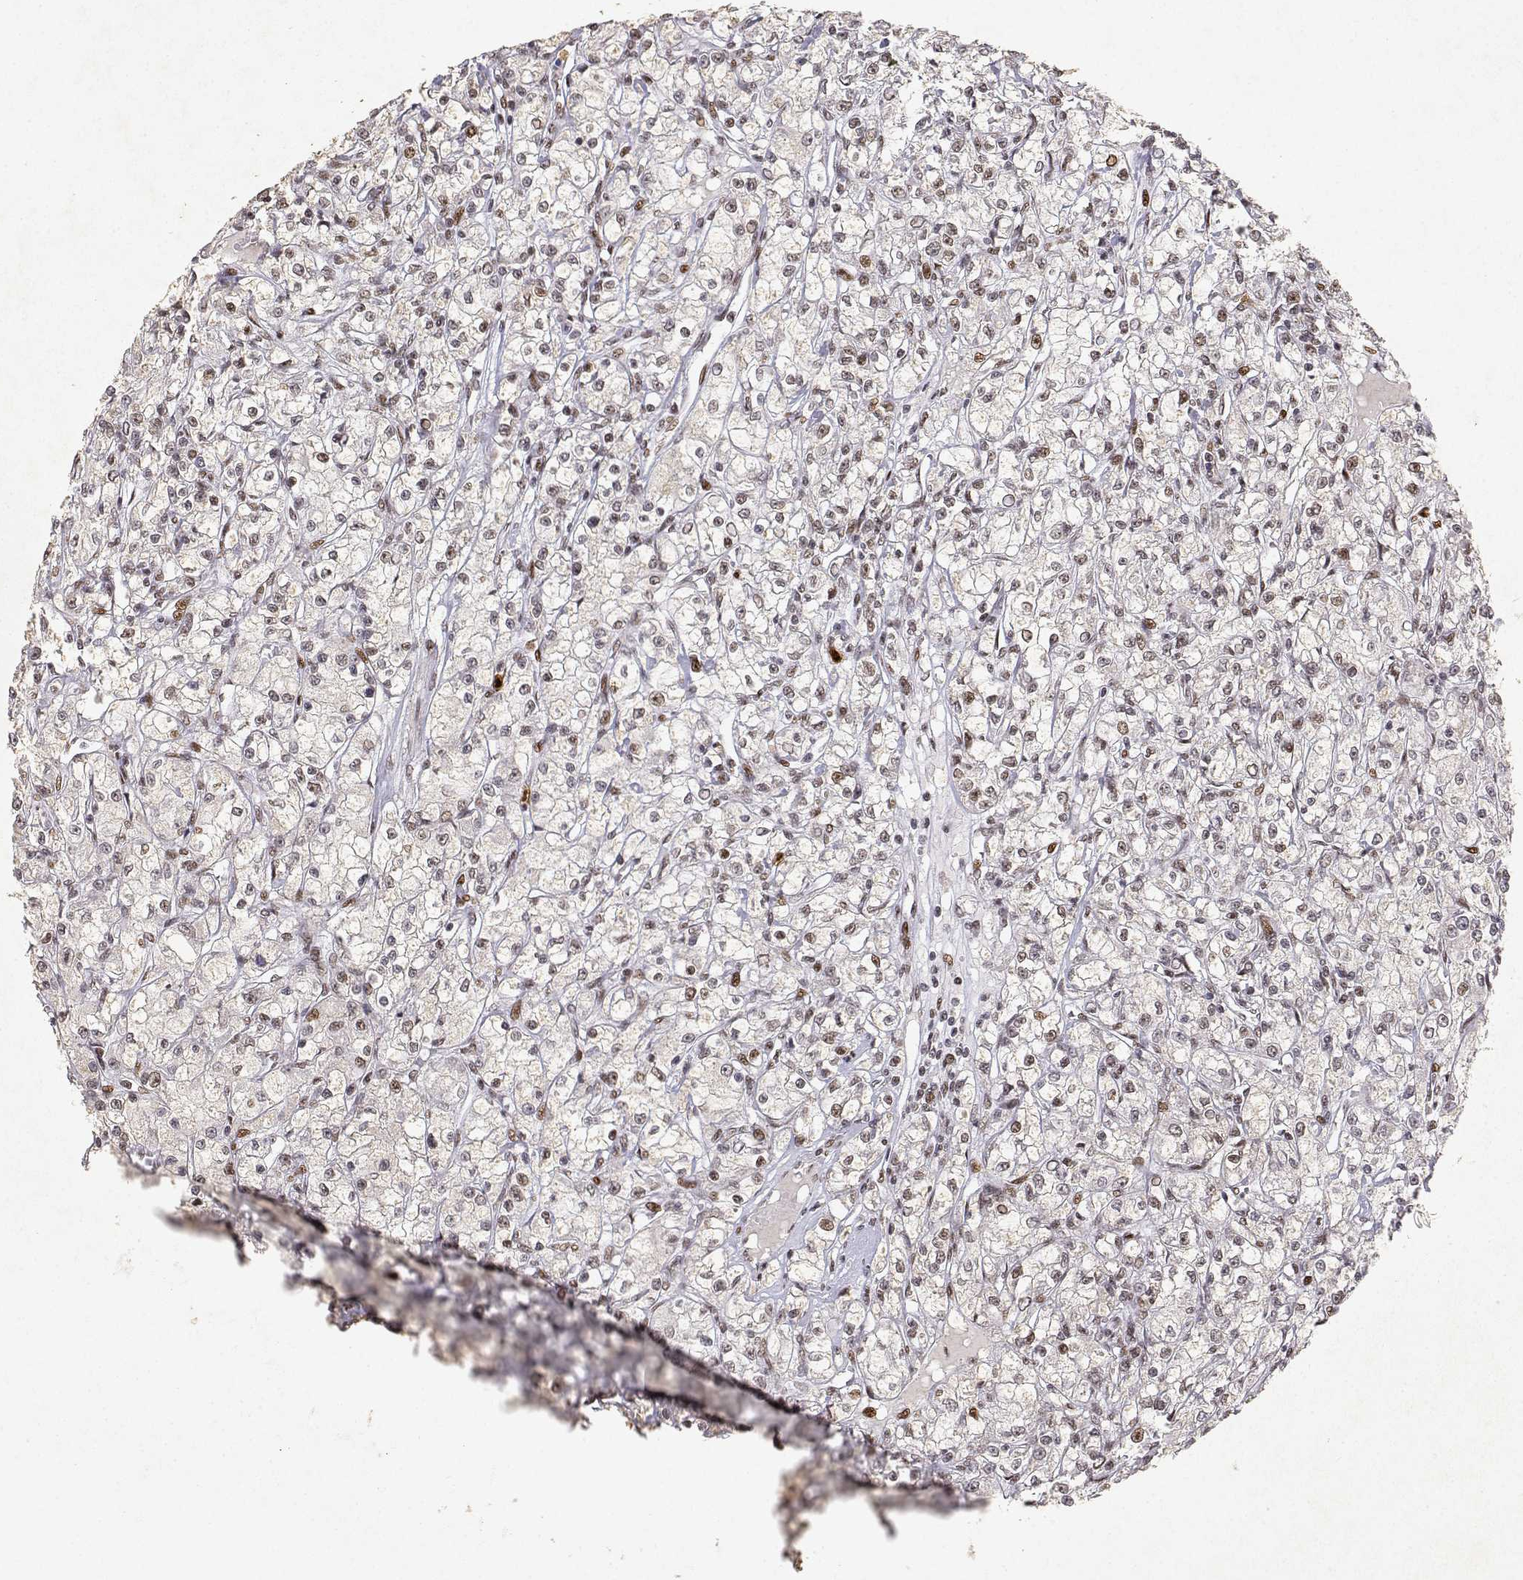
{"staining": {"intensity": "weak", "quantity": "25%-75%", "location": "nuclear"}, "tissue": "renal cancer", "cell_type": "Tumor cells", "image_type": "cancer", "snomed": [{"axis": "morphology", "description": "Adenocarcinoma, NOS"}, {"axis": "topography", "description": "Kidney"}], "caption": "Weak nuclear positivity for a protein is appreciated in about 25%-75% of tumor cells of adenocarcinoma (renal) using immunohistochemistry (IHC).", "gene": "RSF1", "patient": {"sex": "female", "age": 59}}